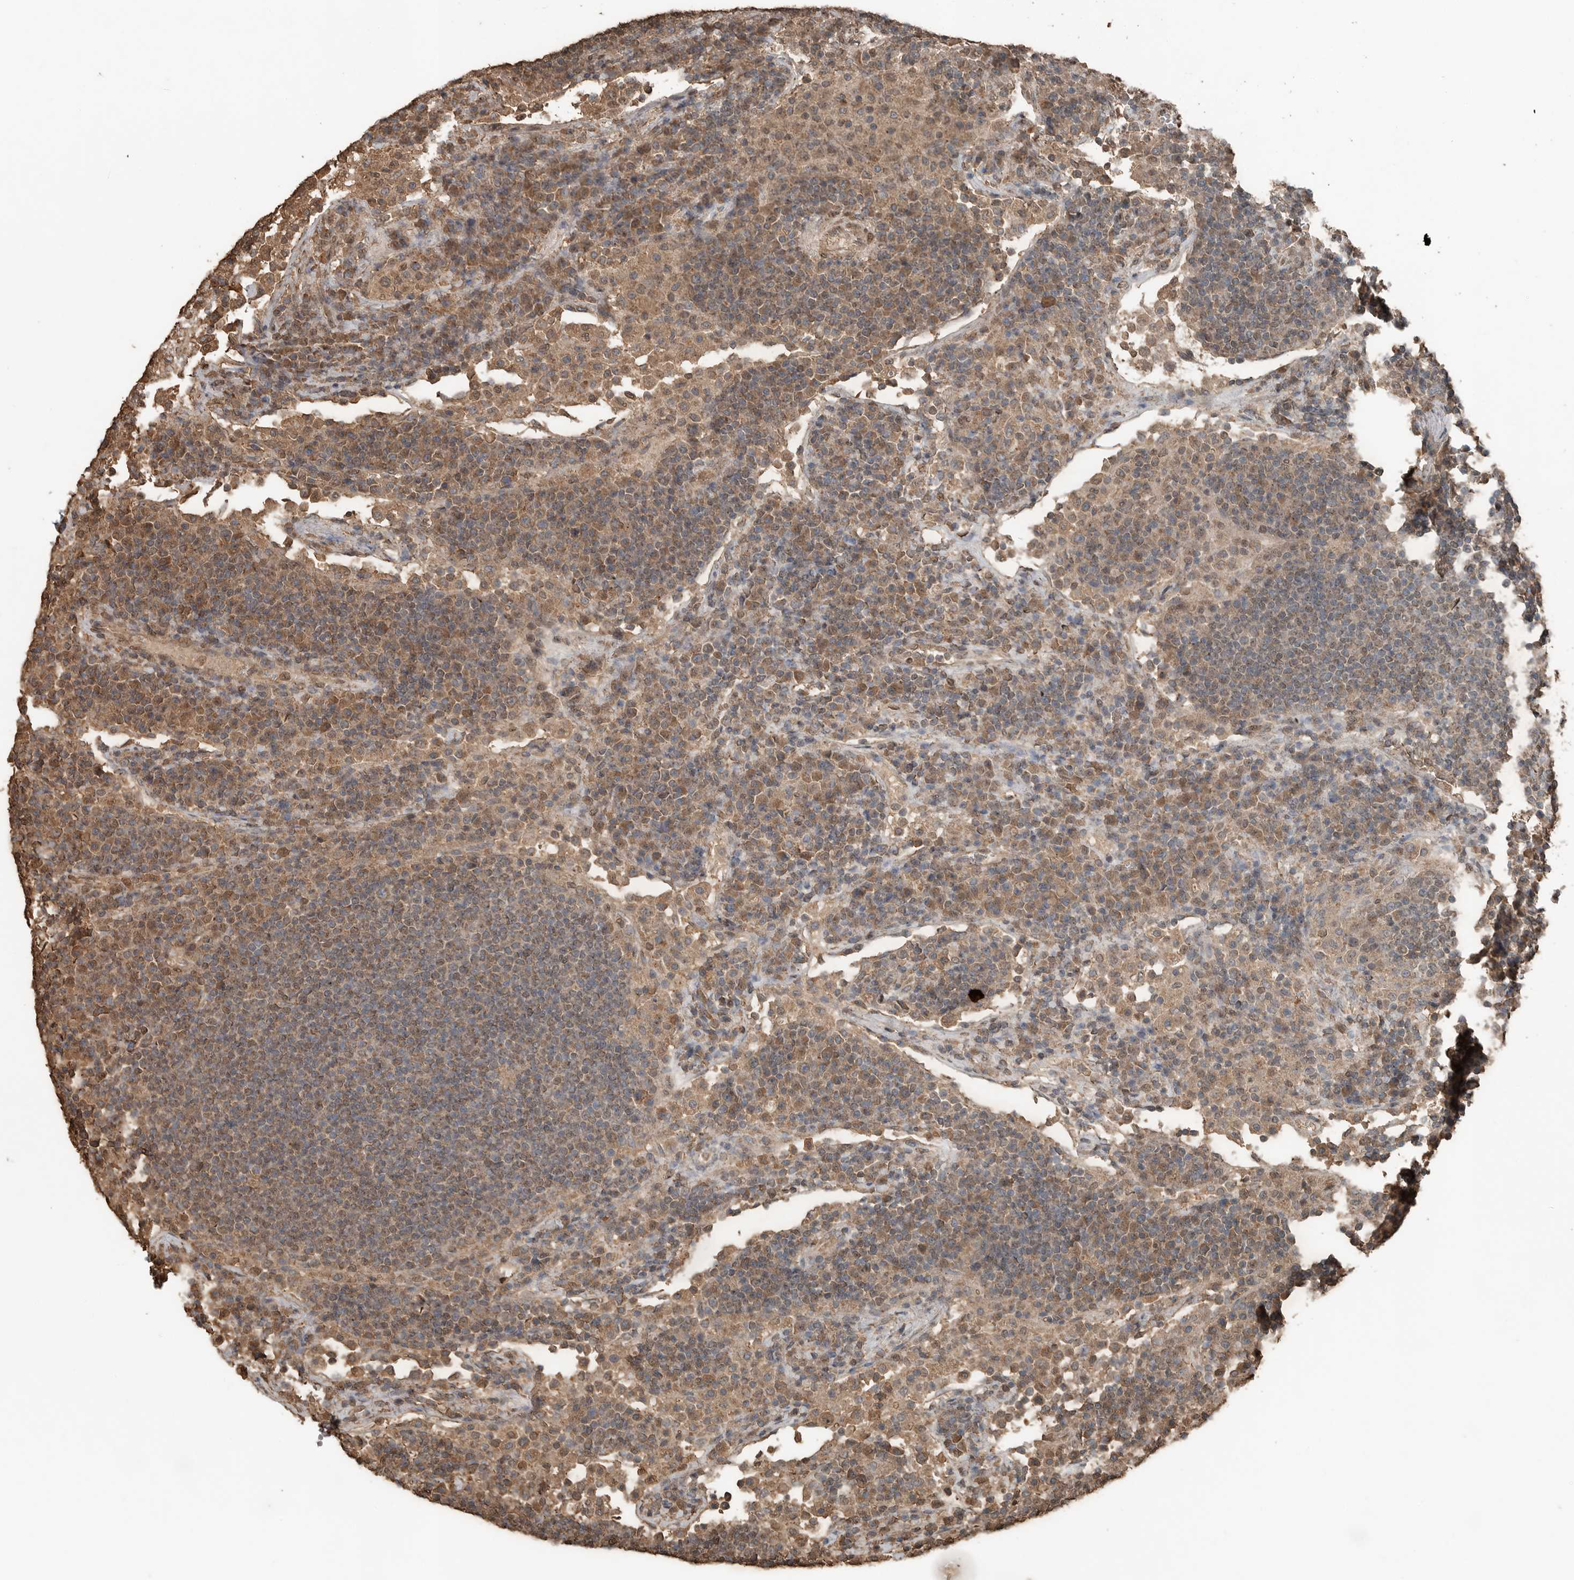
{"staining": {"intensity": "weak", "quantity": ">75%", "location": "cytoplasmic/membranous"}, "tissue": "lymph node", "cell_type": "Germinal center cells", "image_type": "normal", "snomed": [{"axis": "morphology", "description": "Normal tissue, NOS"}, {"axis": "topography", "description": "Lymph node"}], "caption": "An image of lymph node stained for a protein reveals weak cytoplasmic/membranous brown staining in germinal center cells.", "gene": "BLZF1", "patient": {"sex": "female", "age": 53}}